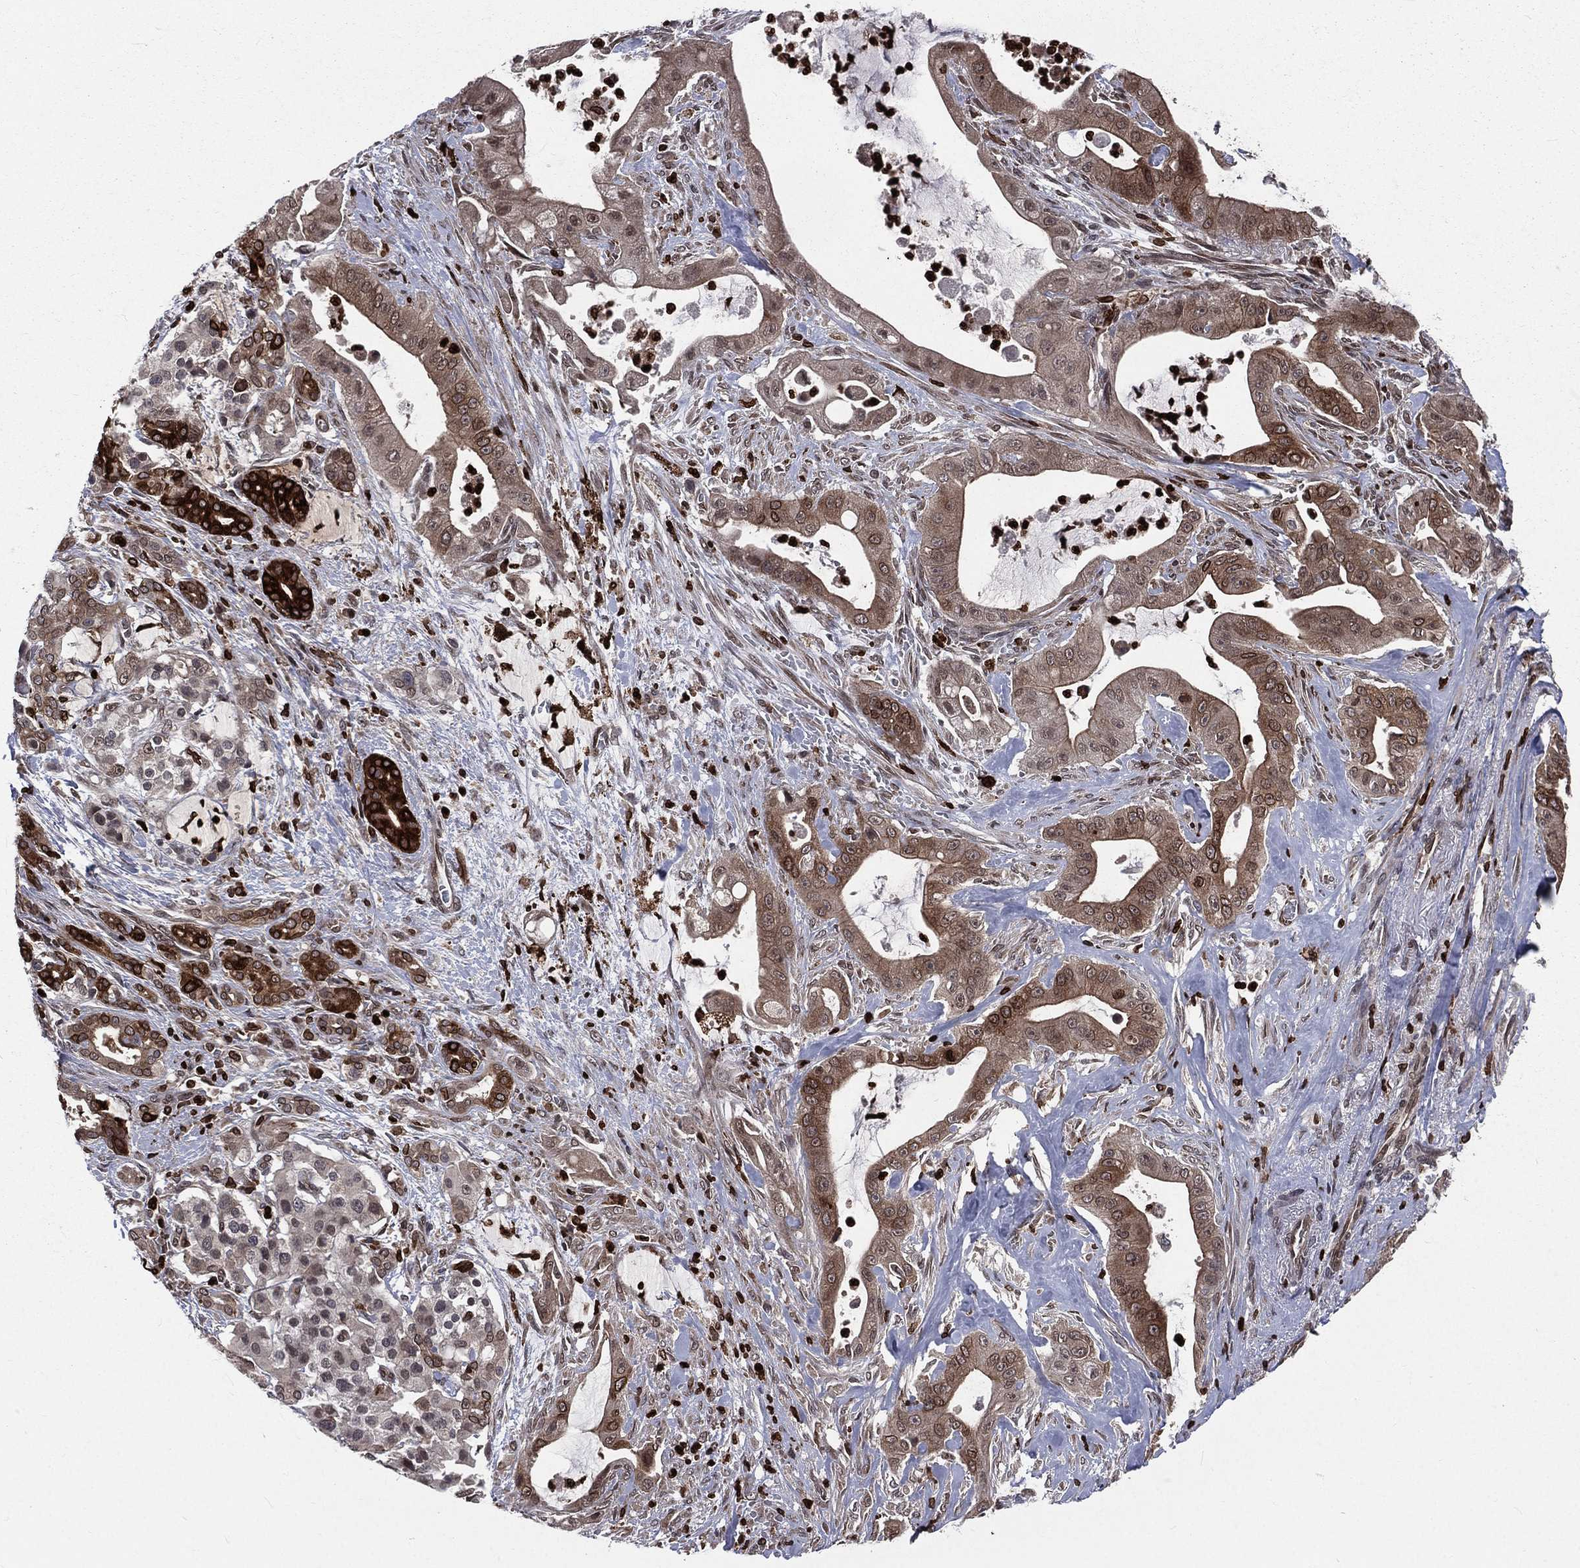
{"staining": {"intensity": "moderate", "quantity": "25%-75%", "location": "cytoplasmic/membranous,nuclear"}, "tissue": "pancreatic cancer", "cell_type": "Tumor cells", "image_type": "cancer", "snomed": [{"axis": "morphology", "description": "Normal tissue, NOS"}, {"axis": "morphology", "description": "Inflammation, NOS"}, {"axis": "morphology", "description": "Adenocarcinoma, NOS"}, {"axis": "topography", "description": "Pancreas"}], "caption": "Protein staining of adenocarcinoma (pancreatic) tissue reveals moderate cytoplasmic/membranous and nuclear staining in approximately 25%-75% of tumor cells. Ihc stains the protein in brown and the nuclei are stained blue.", "gene": "LBR", "patient": {"sex": "male", "age": 57}}